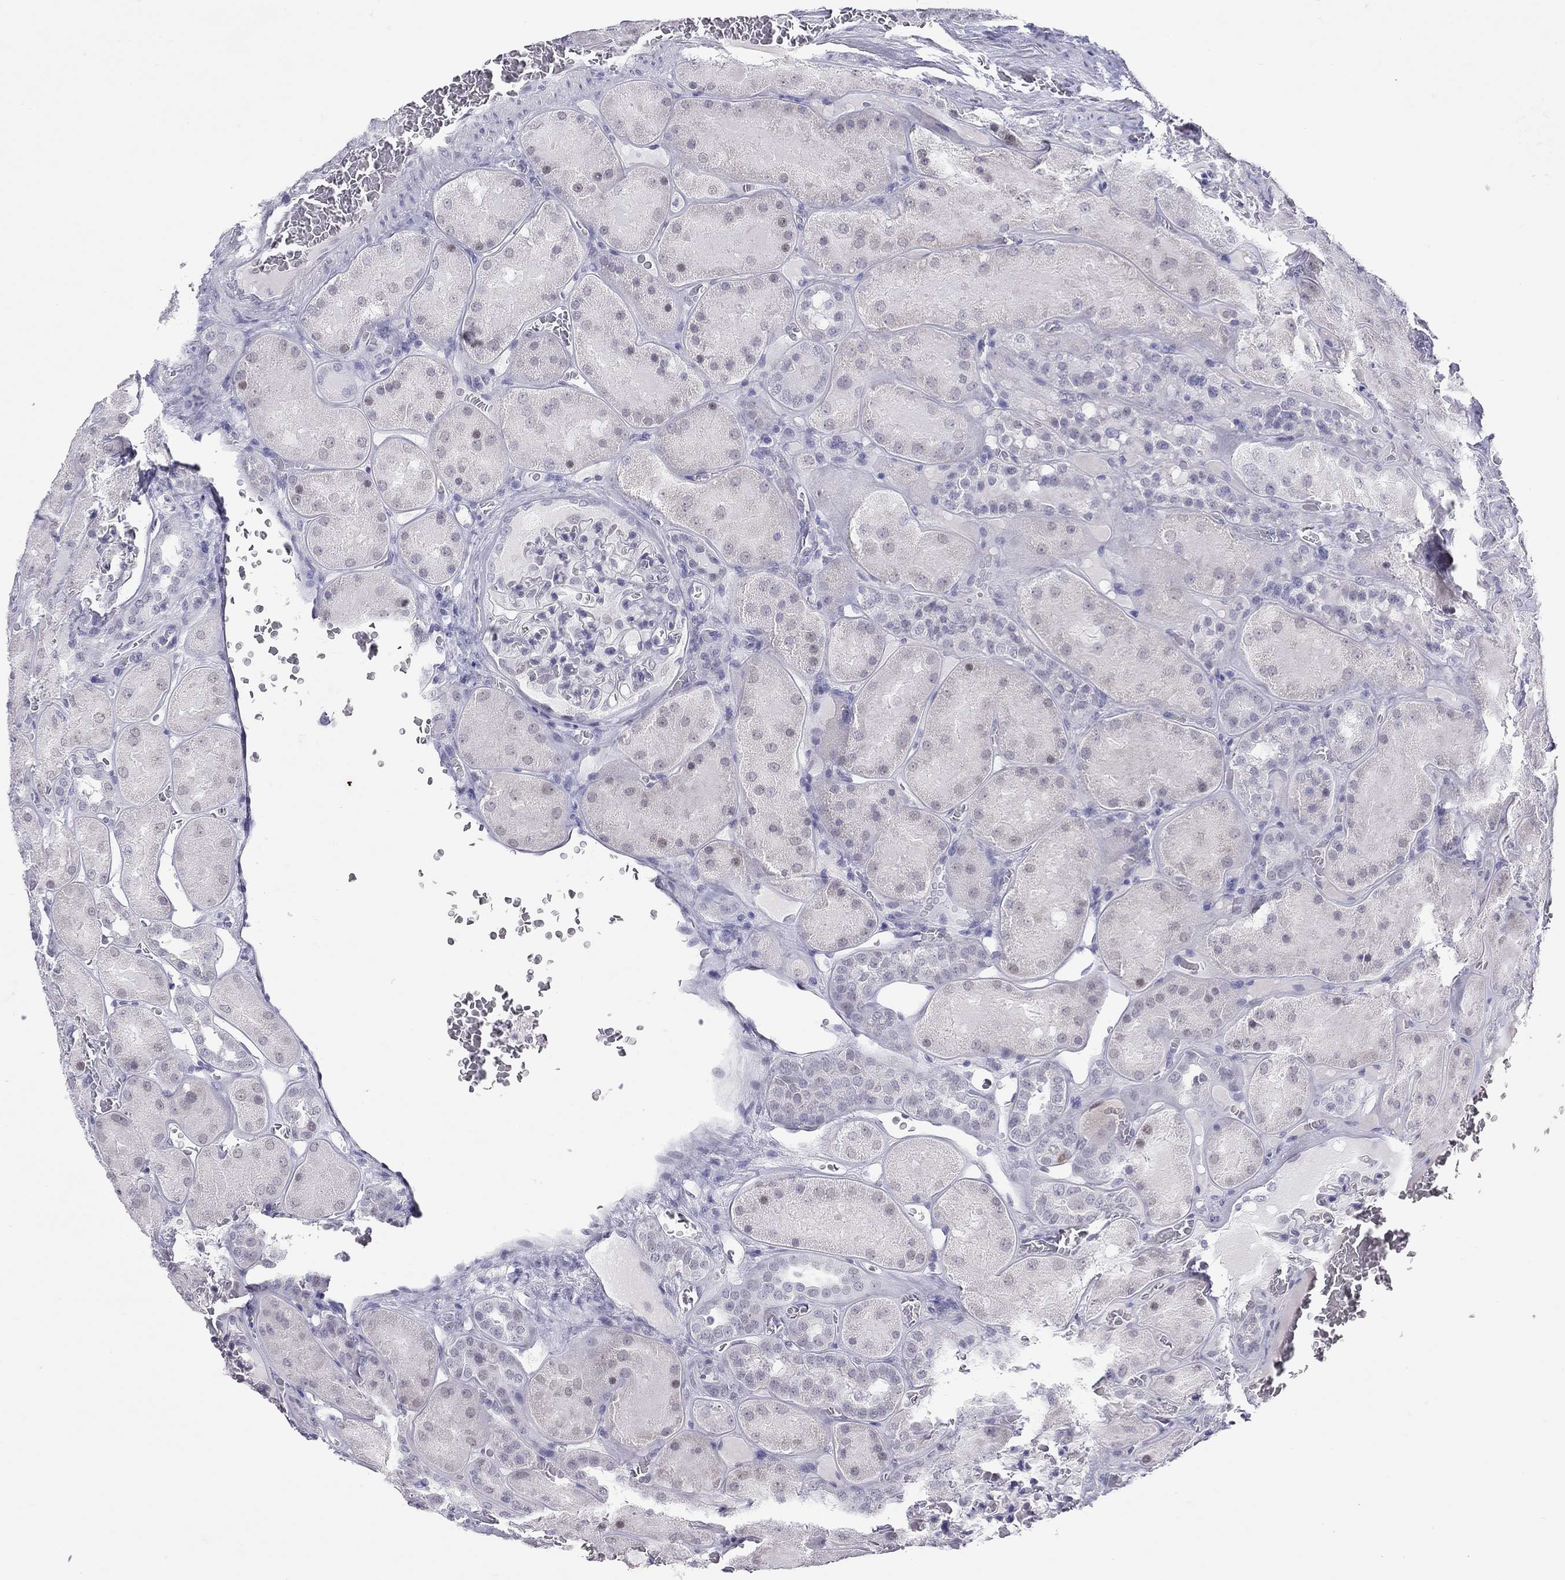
{"staining": {"intensity": "negative", "quantity": "none", "location": "none"}, "tissue": "kidney", "cell_type": "Cells in glomeruli", "image_type": "normal", "snomed": [{"axis": "morphology", "description": "Normal tissue, NOS"}, {"axis": "topography", "description": "Kidney"}], "caption": "DAB immunohistochemical staining of unremarkable human kidney reveals no significant staining in cells in glomeruli.", "gene": "JHY", "patient": {"sex": "male", "age": 73}}